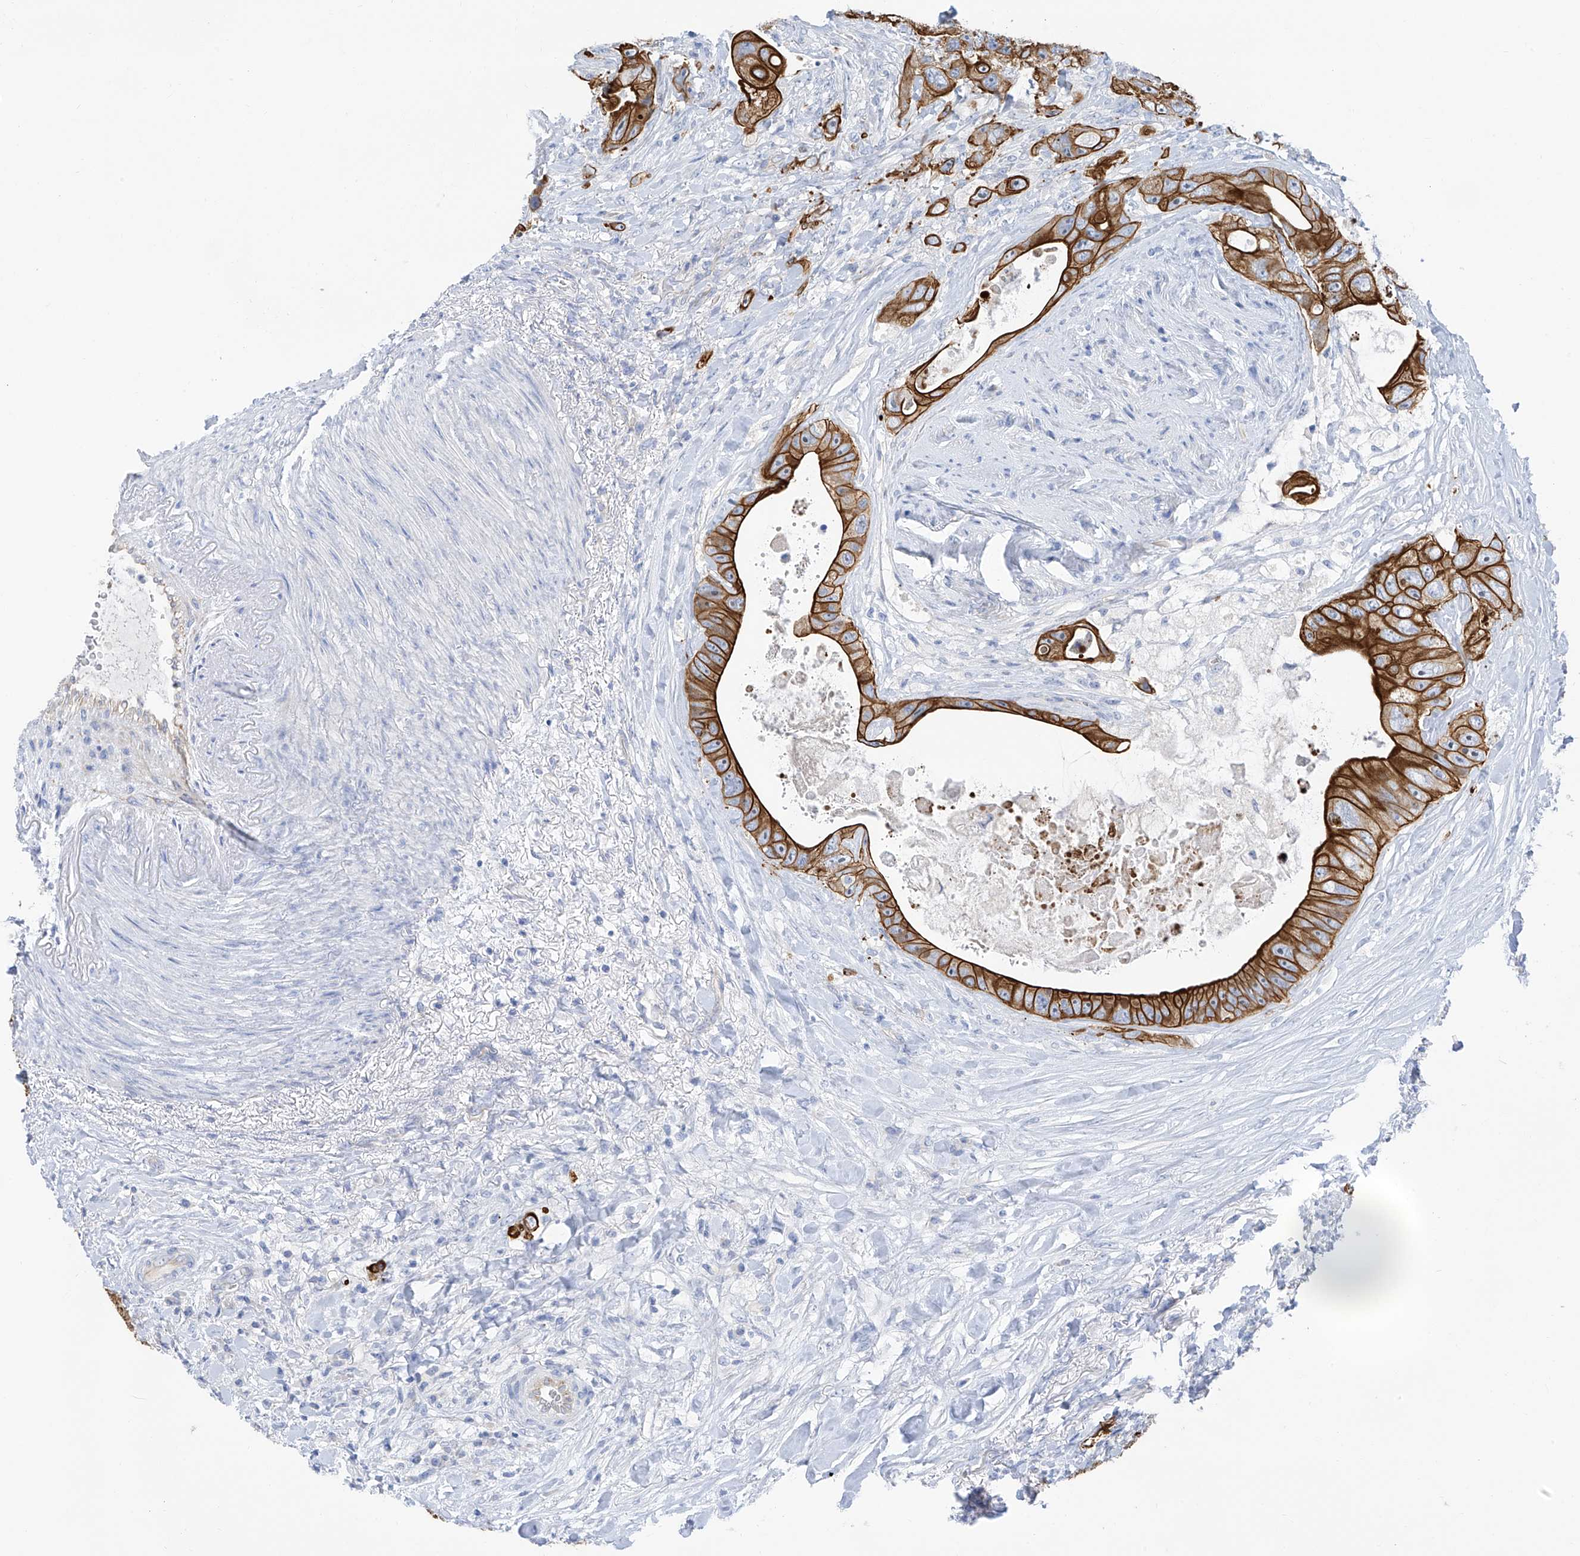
{"staining": {"intensity": "strong", "quantity": ">75%", "location": "cytoplasmic/membranous"}, "tissue": "colorectal cancer", "cell_type": "Tumor cells", "image_type": "cancer", "snomed": [{"axis": "morphology", "description": "Adenocarcinoma, NOS"}, {"axis": "topography", "description": "Colon"}], "caption": "Strong cytoplasmic/membranous staining for a protein is present in approximately >75% of tumor cells of colorectal adenocarcinoma using IHC.", "gene": "PIK3C2B", "patient": {"sex": "female", "age": 46}}